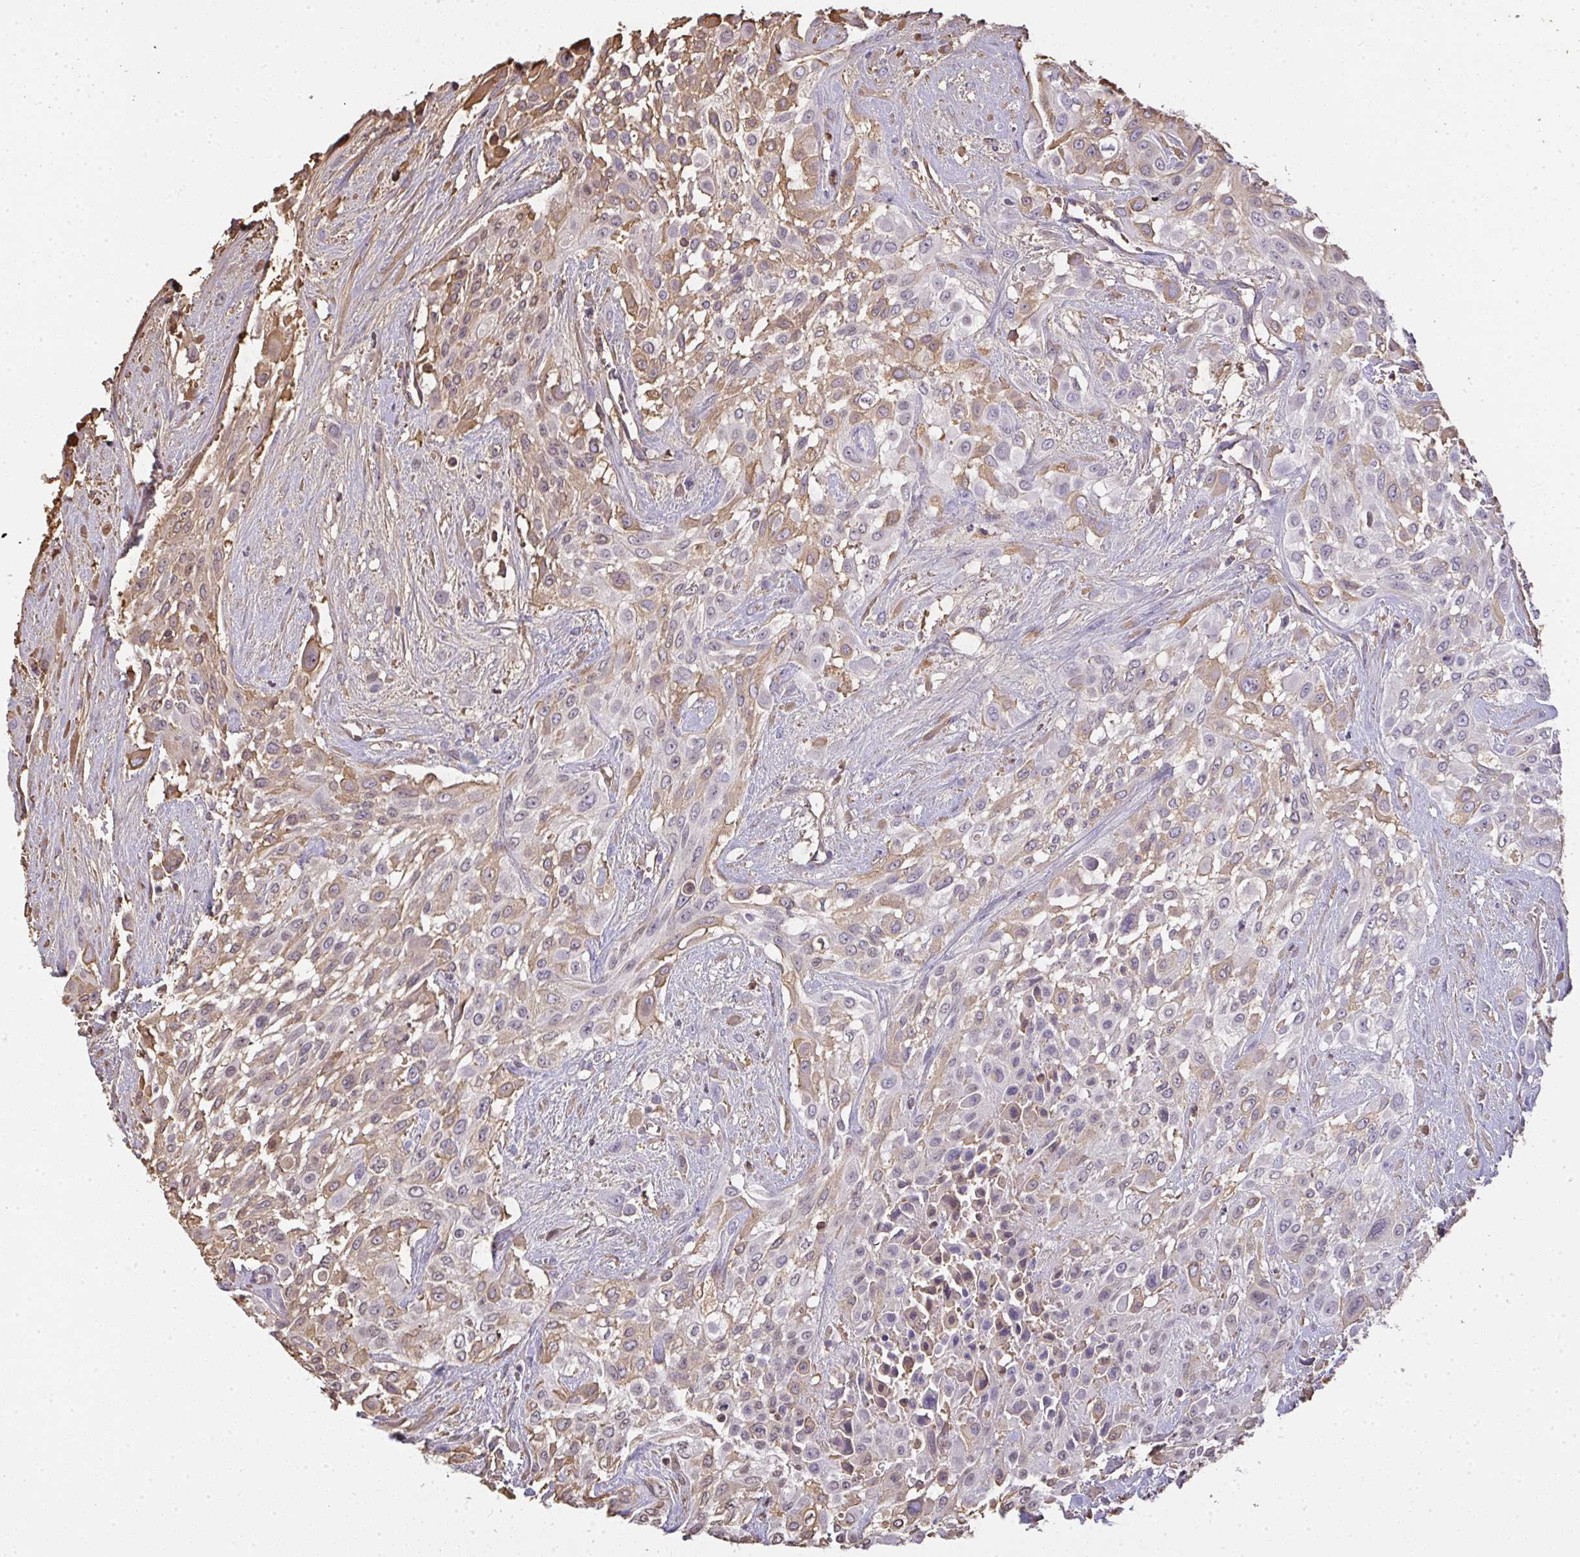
{"staining": {"intensity": "moderate", "quantity": "25%-75%", "location": "cytoplasmic/membranous,nuclear"}, "tissue": "urothelial cancer", "cell_type": "Tumor cells", "image_type": "cancer", "snomed": [{"axis": "morphology", "description": "Urothelial carcinoma, High grade"}, {"axis": "topography", "description": "Urinary bladder"}], "caption": "A medium amount of moderate cytoplasmic/membranous and nuclear staining is present in about 25%-75% of tumor cells in urothelial carcinoma (high-grade) tissue. (DAB (3,3'-diaminobenzidine) IHC, brown staining for protein, blue staining for nuclei).", "gene": "SMYD5", "patient": {"sex": "male", "age": 57}}